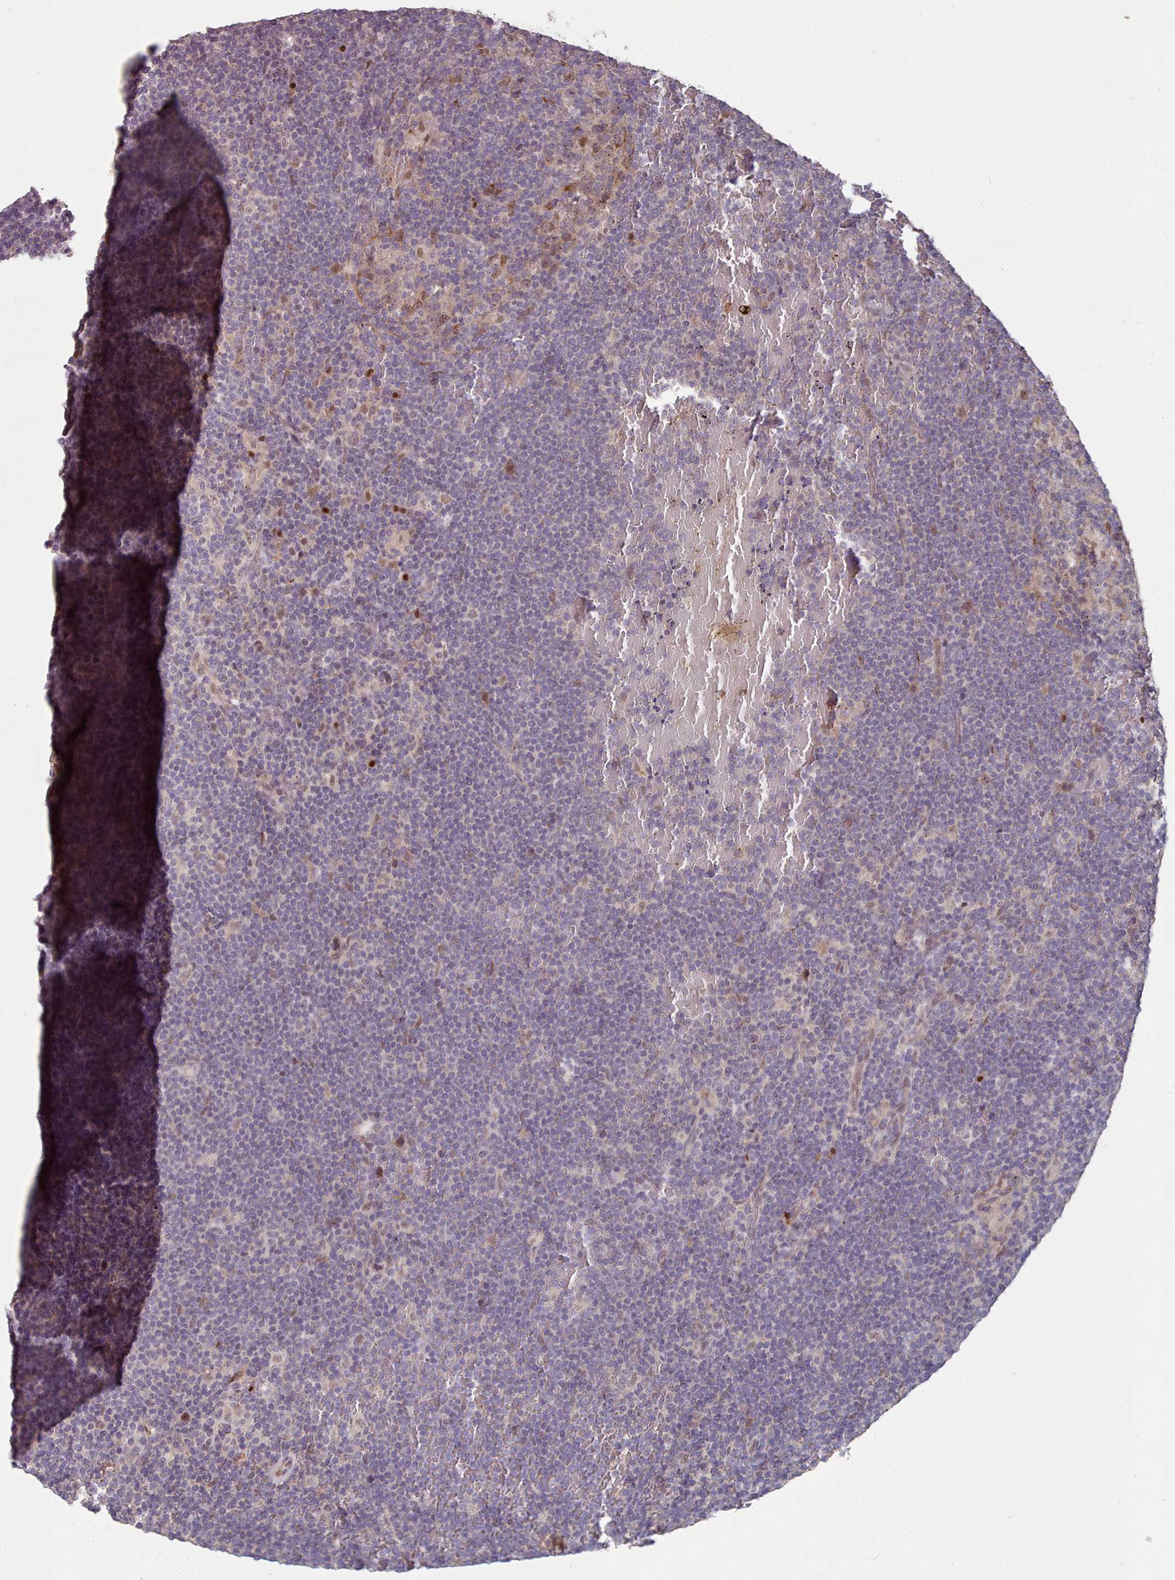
{"staining": {"intensity": "negative", "quantity": "none", "location": "none"}, "tissue": "lymphoma", "cell_type": "Tumor cells", "image_type": "cancer", "snomed": [{"axis": "morphology", "description": "Hodgkin's disease, NOS"}, {"axis": "topography", "description": "Lymph node"}], "caption": "A high-resolution histopathology image shows IHC staining of Hodgkin's disease, which displays no significant staining in tumor cells.", "gene": "ERCC6L", "patient": {"sex": "female", "age": 57}}